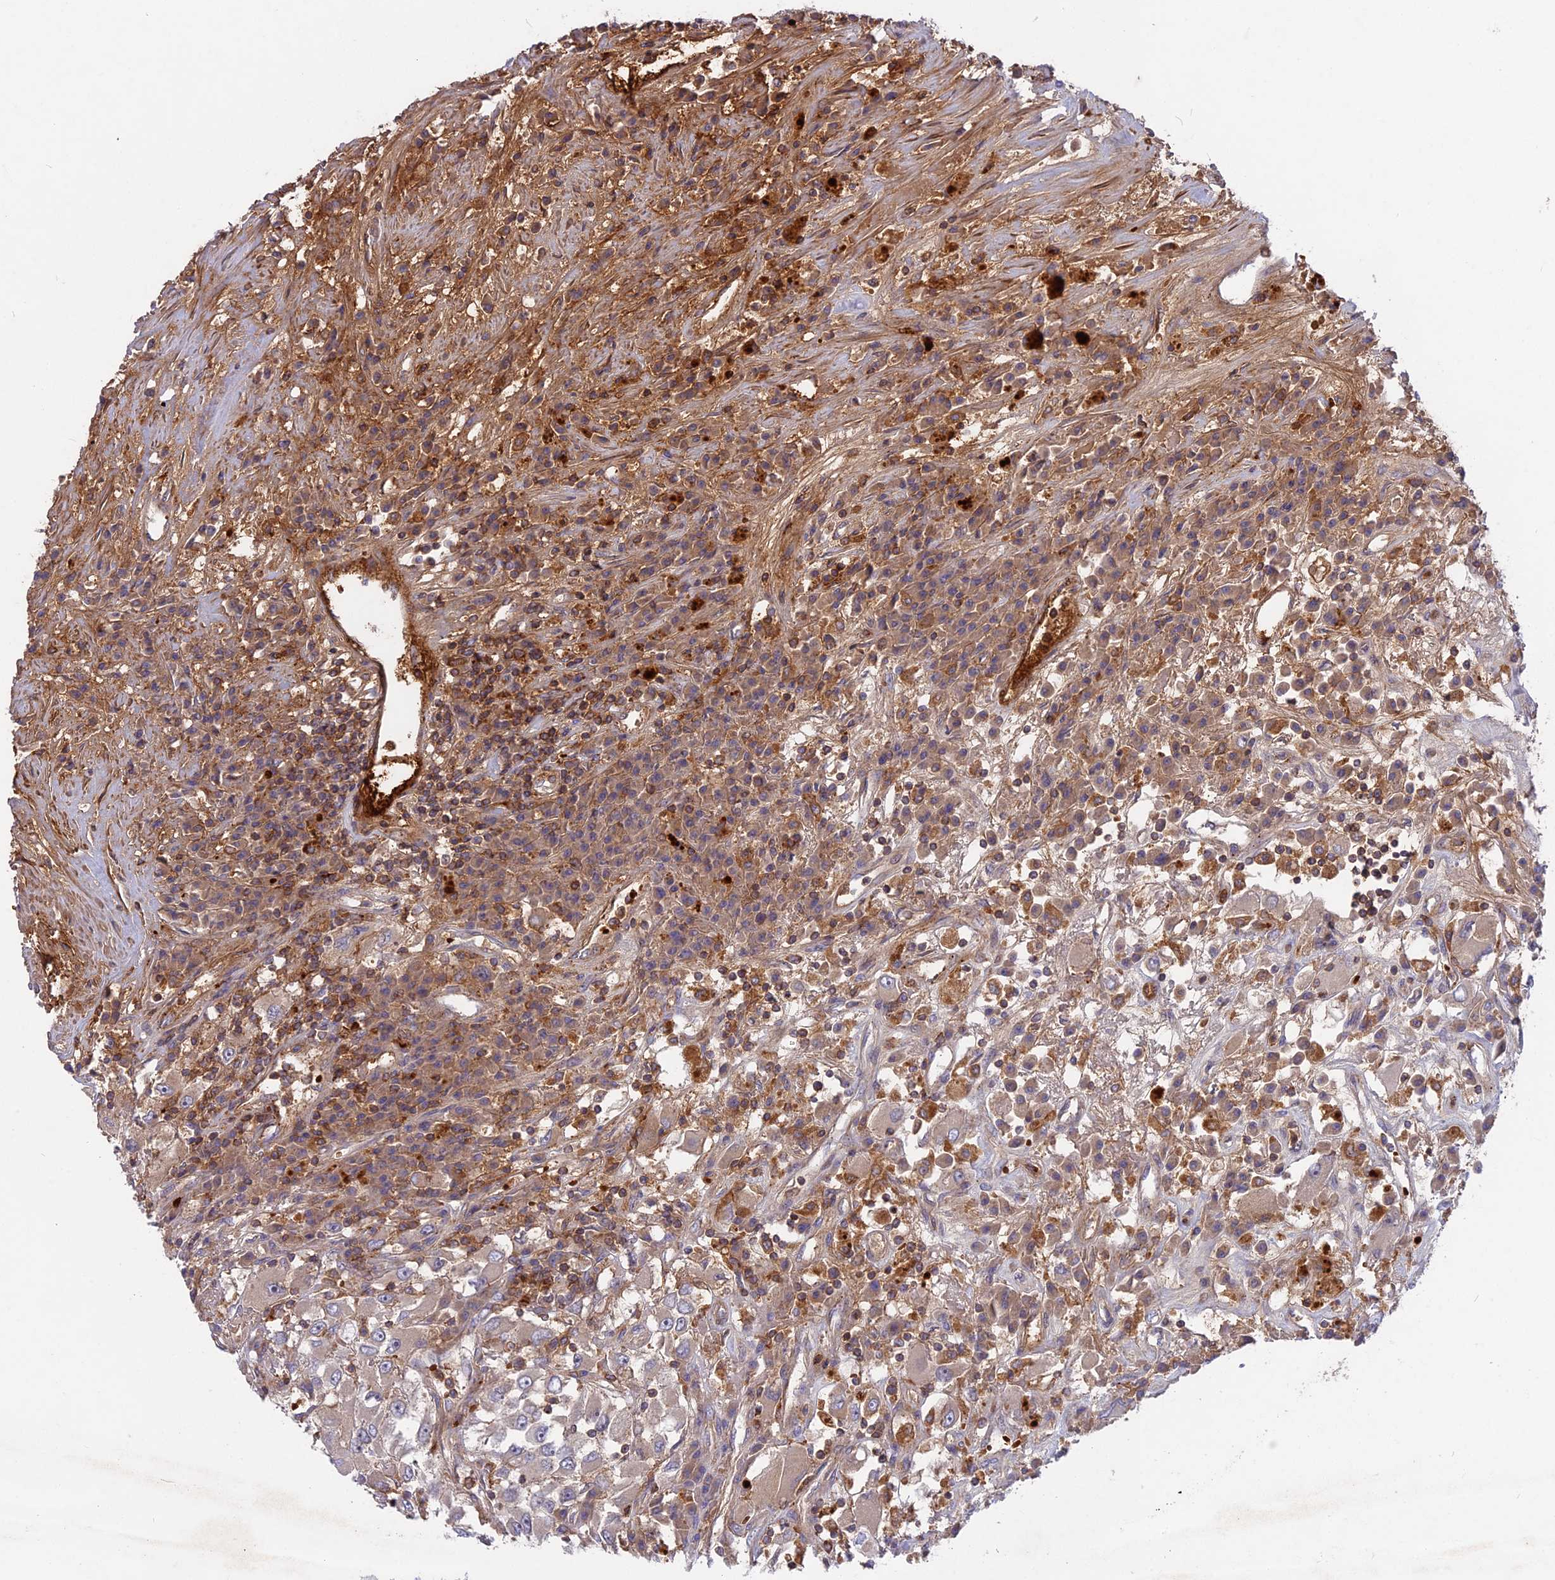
{"staining": {"intensity": "weak", "quantity": "<25%", "location": "cytoplasmic/membranous"}, "tissue": "renal cancer", "cell_type": "Tumor cells", "image_type": "cancer", "snomed": [{"axis": "morphology", "description": "Adenocarcinoma, NOS"}, {"axis": "topography", "description": "Kidney"}], "caption": "Protein analysis of adenocarcinoma (renal) demonstrates no significant expression in tumor cells. (Stains: DAB (3,3'-diaminobenzidine) immunohistochemistry with hematoxylin counter stain, Microscopy: brightfield microscopy at high magnification).", "gene": "CPNE7", "patient": {"sex": "female", "age": 52}}